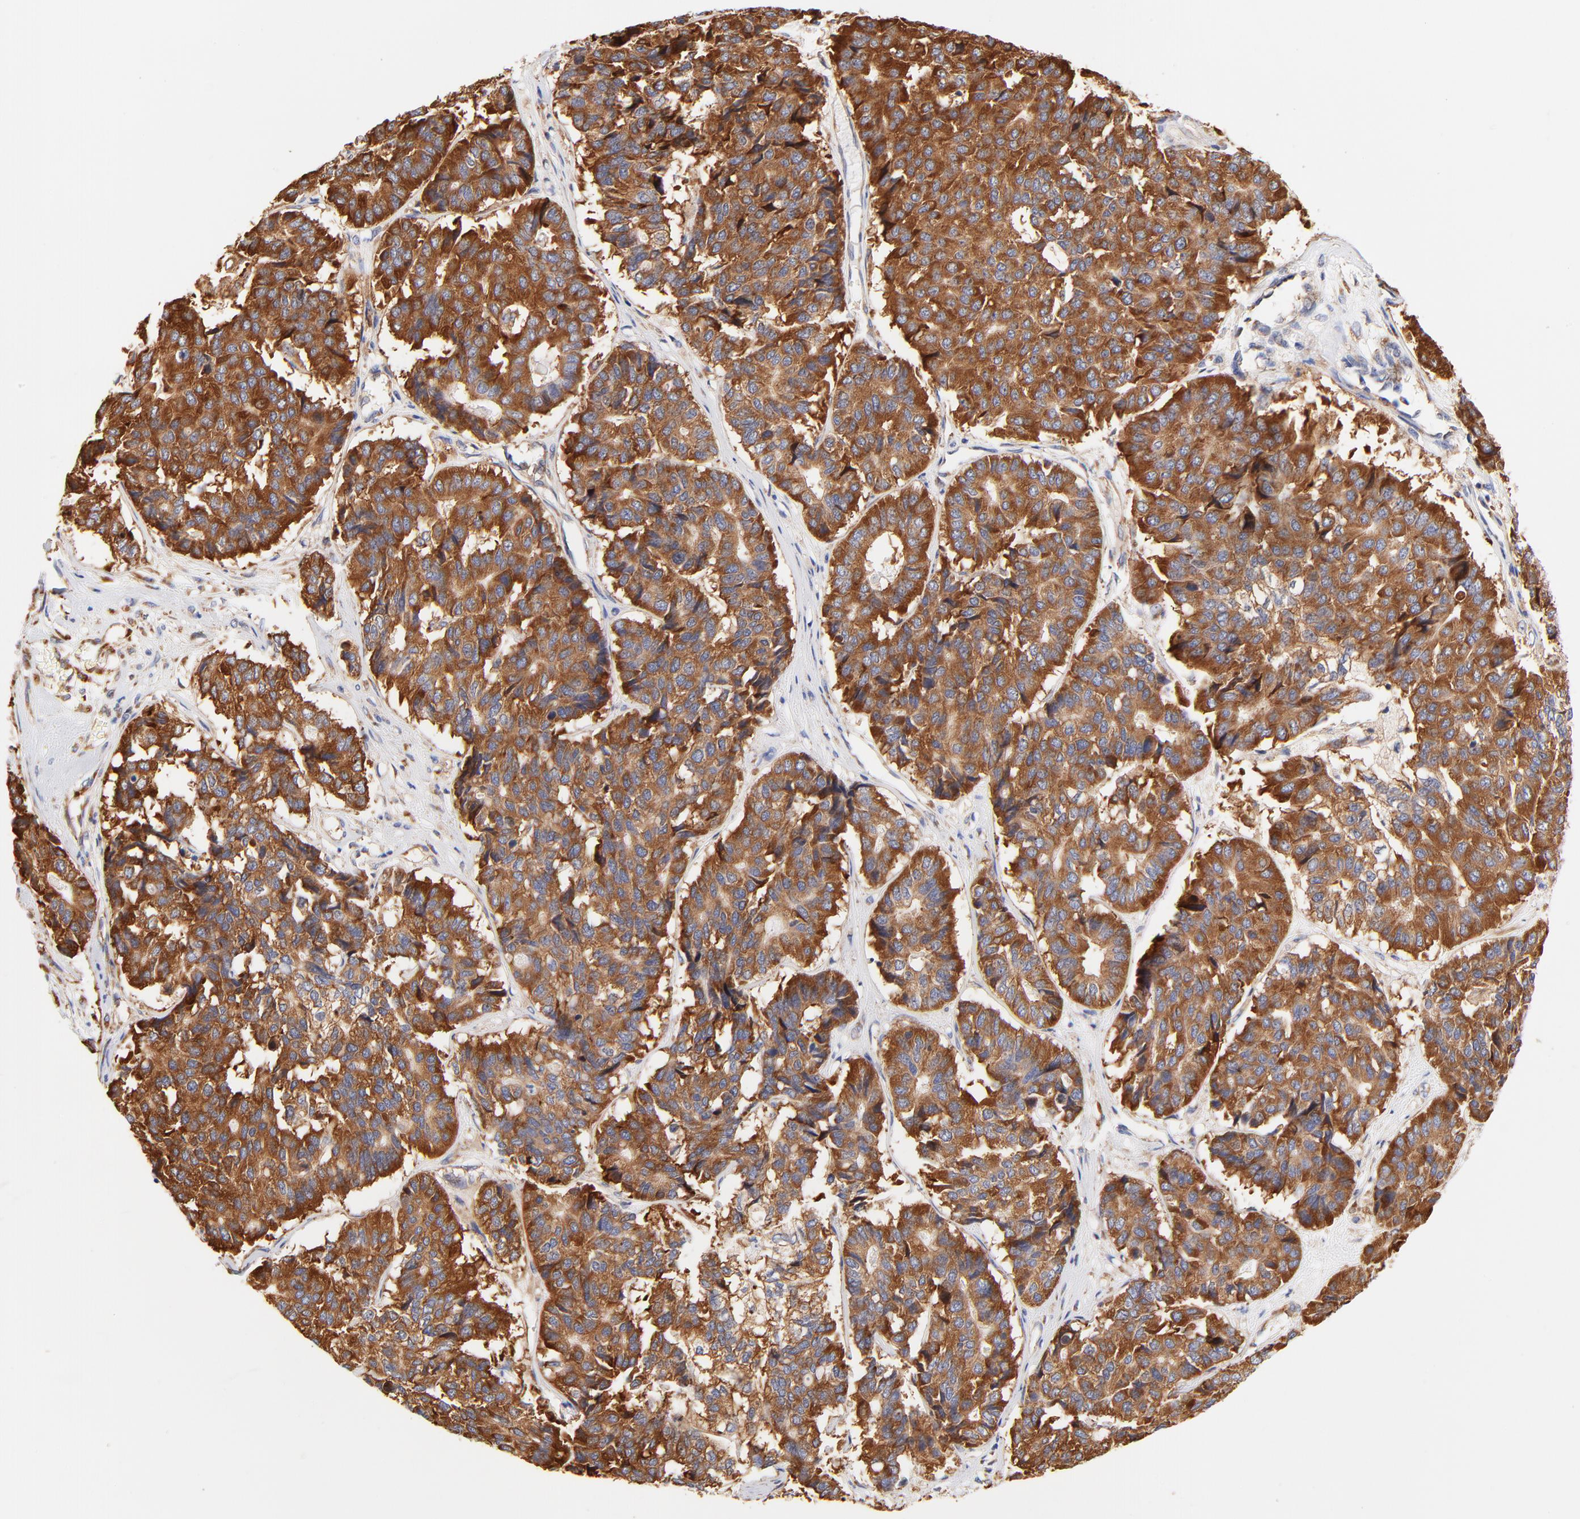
{"staining": {"intensity": "strong", "quantity": ">75%", "location": "cytoplasmic/membranous"}, "tissue": "pancreatic cancer", "cell_type": "Tumor cells", "image_type": "cancer", "snomed": [{"axis": "morphology", "description": "Adenocarcinoma, NOS"}, {"axis": "topography", "description": "Pancreas"}], "caption": "DAB immunohistochemical staining of human pancreatic cancer (adenocarcinoma) demonstrates strong cytoplasmic/membranous protein staining in about >75% of tumor cells. Using DAB (3,3'-diaminobenzidine) (brown) and hematoxylin (blue) stains, captured at high magnification using brightfield microscopy.", "gene": "RPL27", "patient": {"sex": "male", "age": 50}}